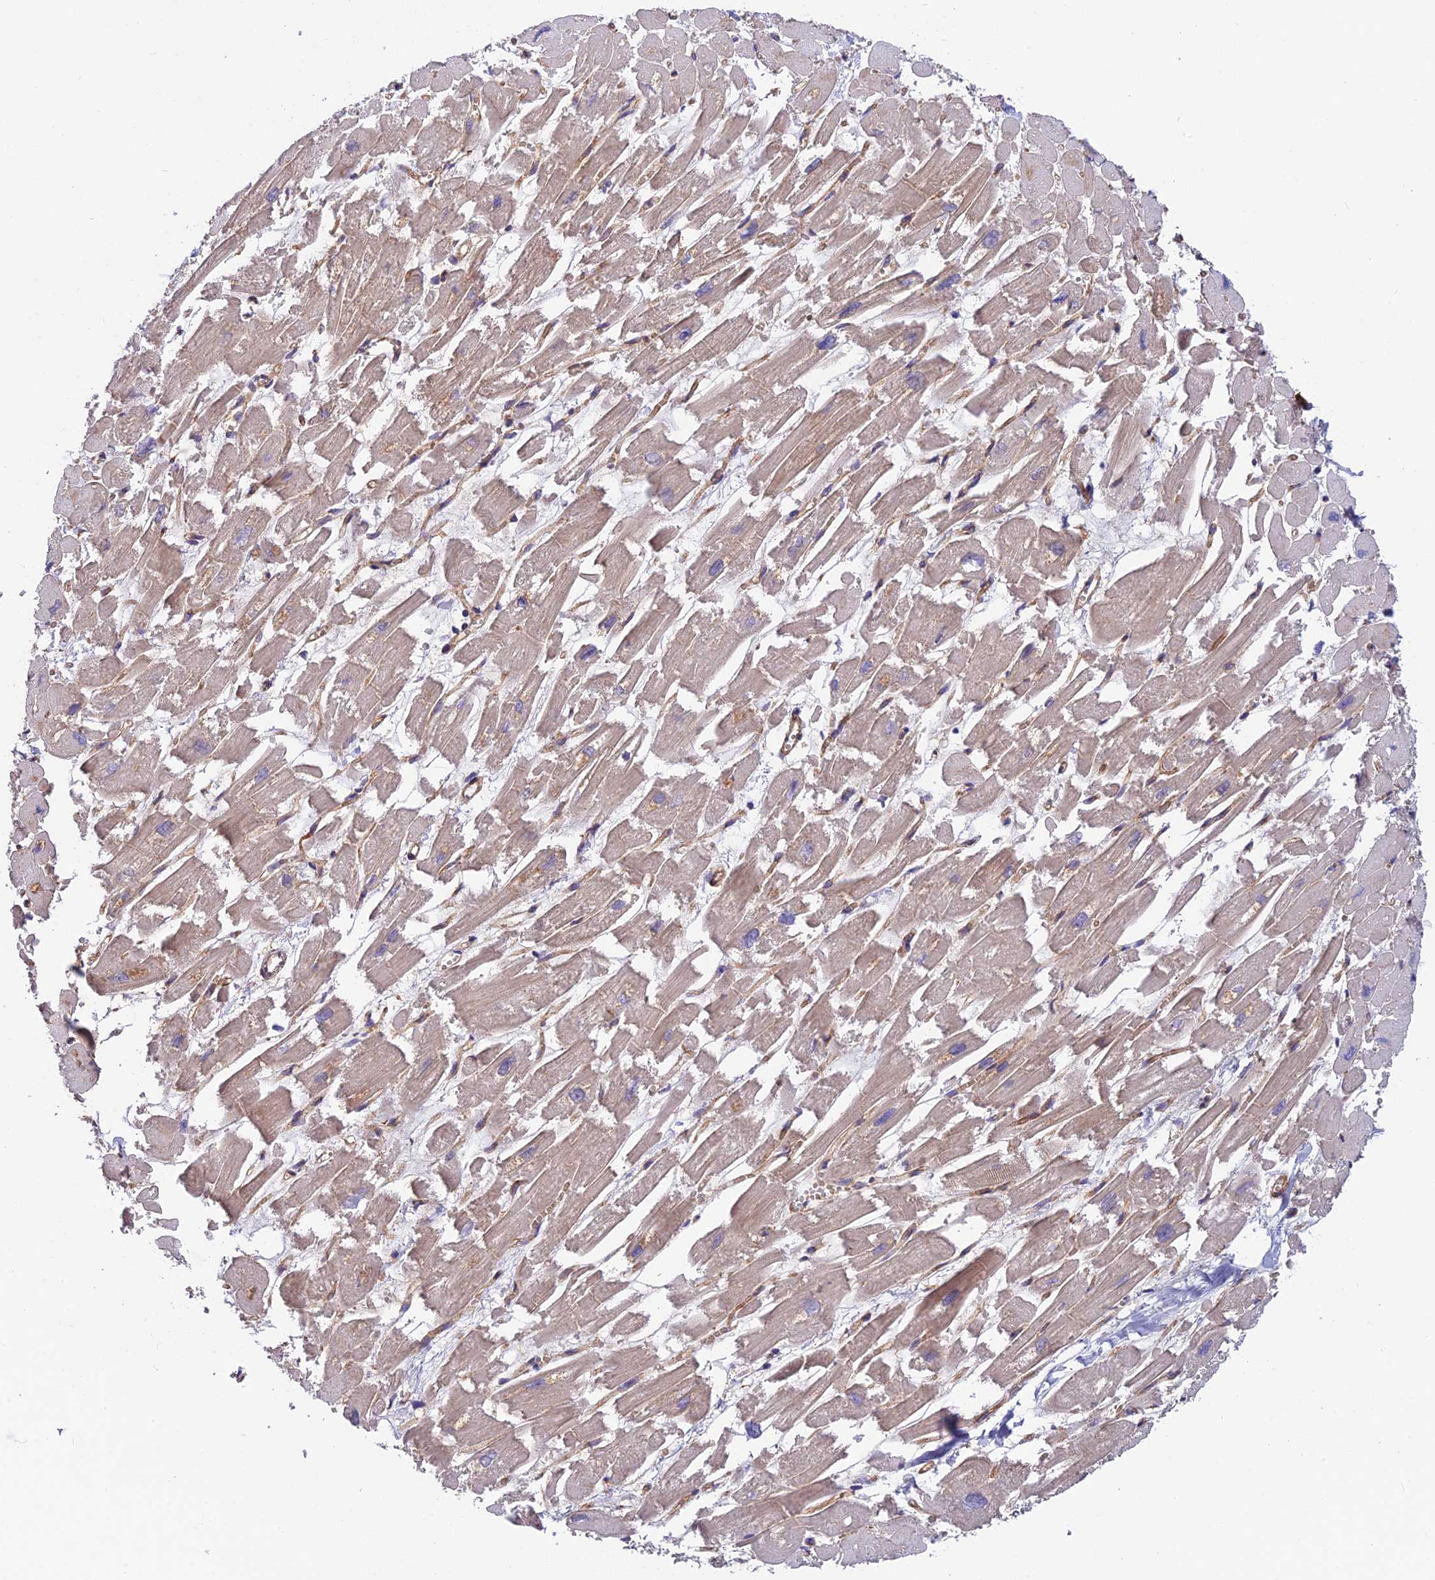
{"staining": {"intensity": "moderate", "quantity": "25%-75%", "location": "cytoplasmic/membranous"}, "tissue": "heart muscle", "cell_type": "Cardiomyocytes", "image_type": "normal", "snomed": [{"axis": "morphology", "description": "Normal tissue, NOS"}, {"axis": "topography", "description": "Heart"}], "caption": "Human heart muscle stained for a protein (brown) reveals moderate cytoplasmic/membranous positive expression in about 25%-75% of cardiomyocytes.", "gene": "ADAMTS15", "patient": {"sex": "male", "age": 54}}